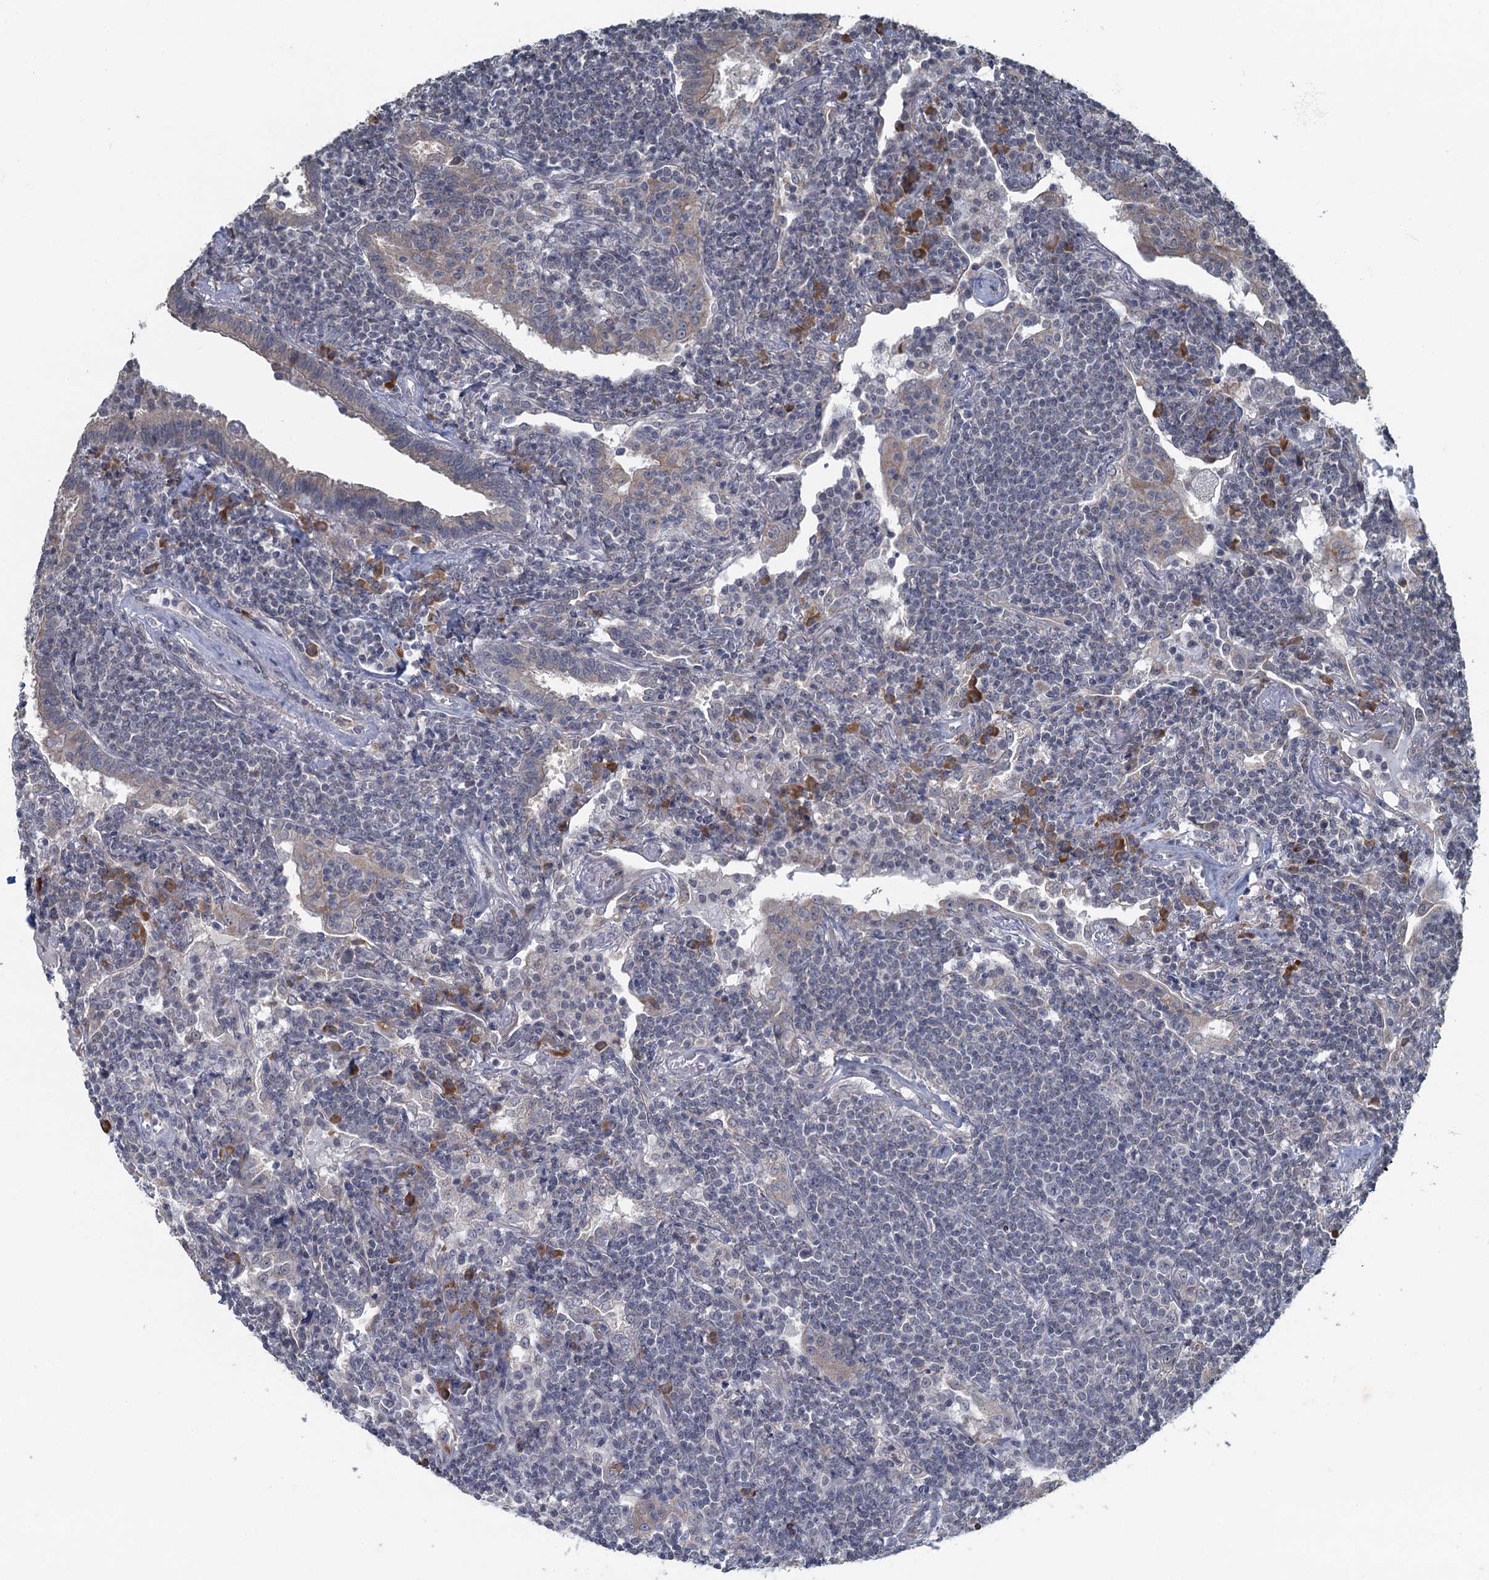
{"staining": {"intensity": "negative", "quantity": "none", "location": "none"}, "tissue": "lymphoma", "cell_type": "Tumor cells", "image_type": "cancer", "snomed": [{"axis": "morphology", "description": "Malignant lymphoma, non-Hodgkin's type, Low grade"}, {"axis": "topography", "description": "Lung"}], "caption": "An IHC photomicrograph of low-grade malignant lymphoma, non-Hodgkin's type is shown. There is no staining in tumor cells of low-grade malignant lymphoma, non-Hodgkin's type. (DAB immunohistochemistry (IHC) with hematoxylin counter stain).", "gene": "TEX35", "patient": {"sex": "female", "age": 71}}